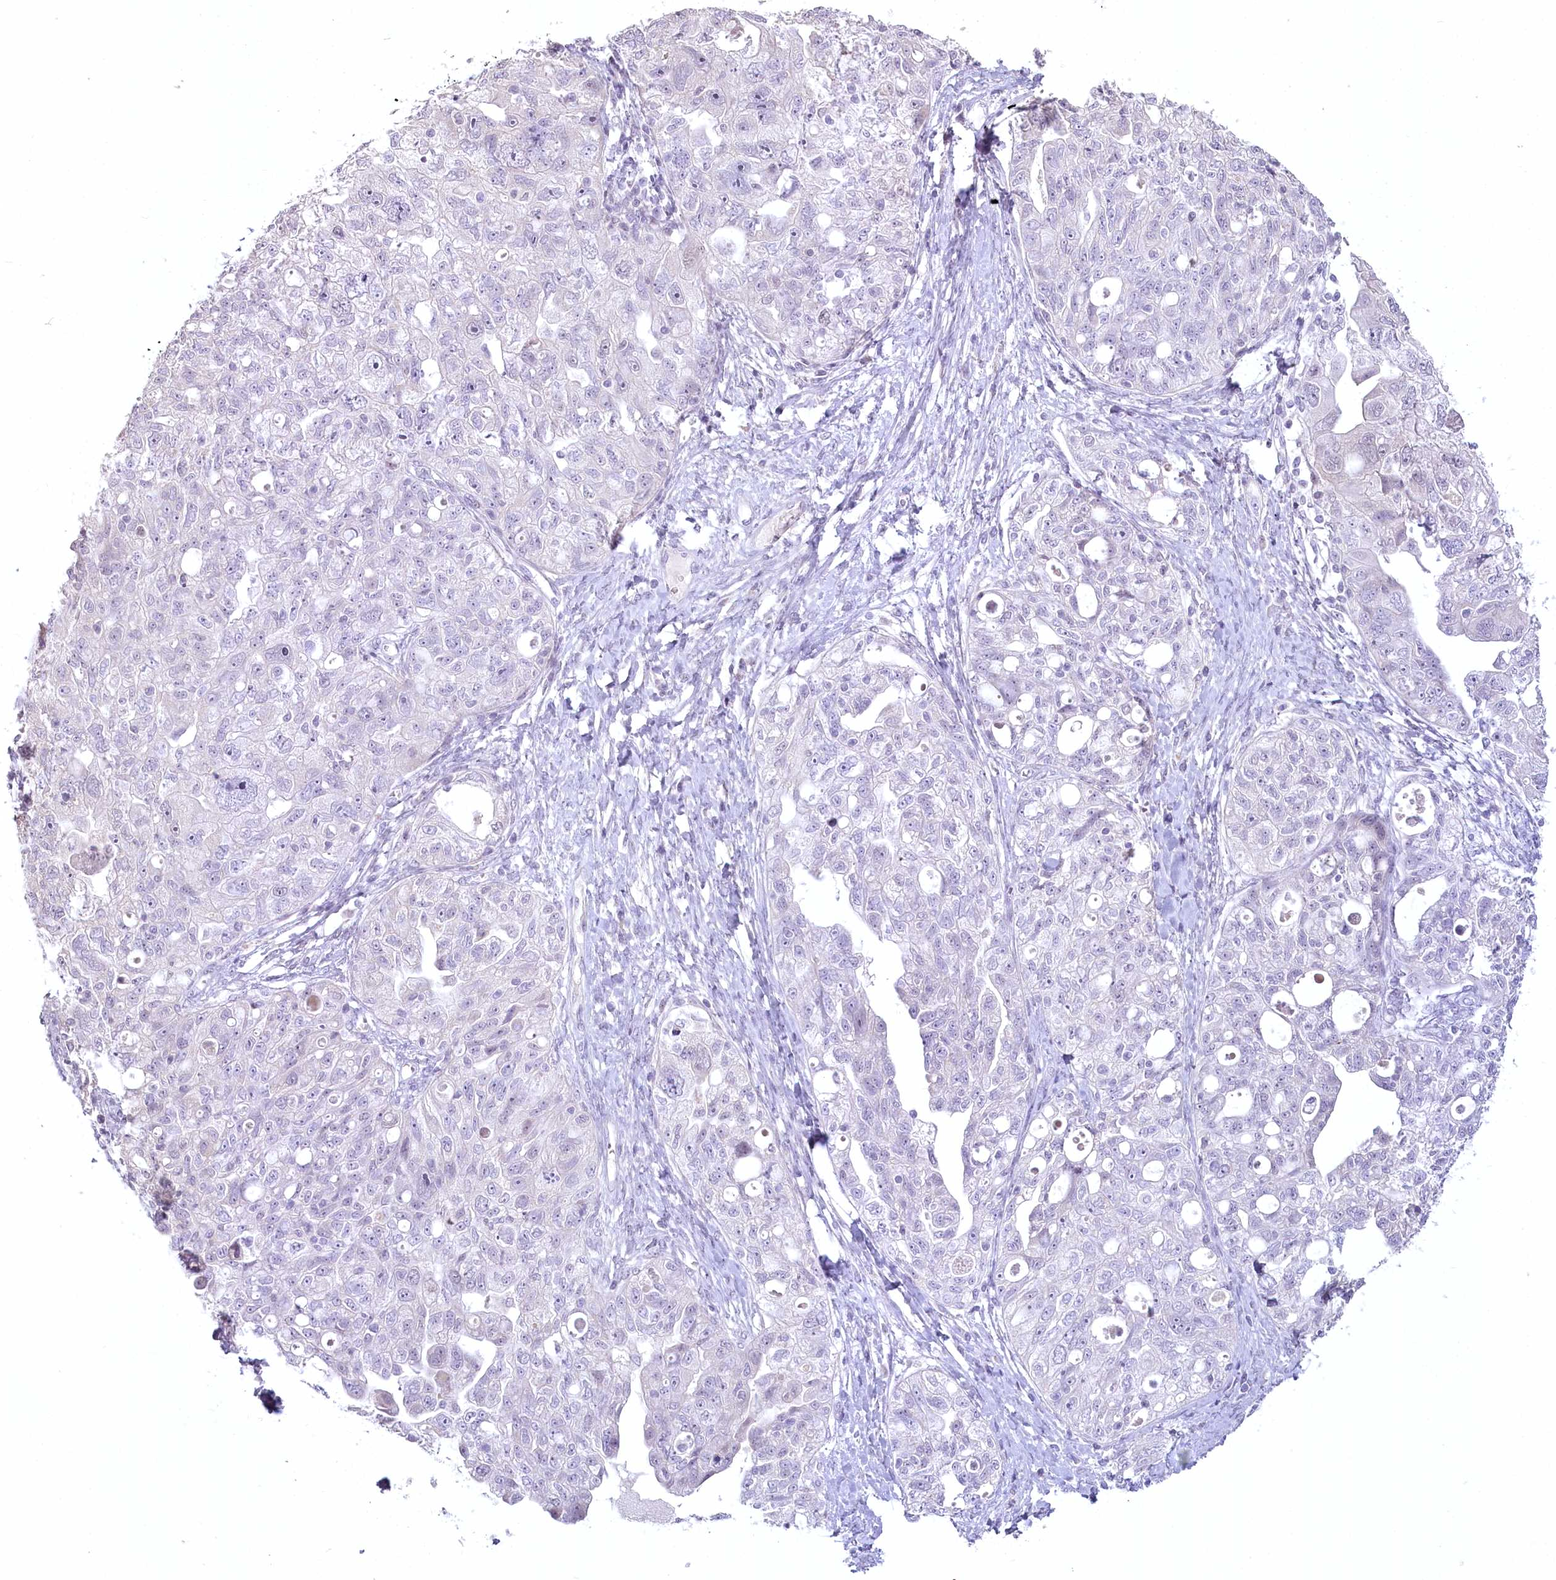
{"staining": {"intensity": "negative", "quantity": "none", "location": "none"}, "tissue": "ovarian cancer", "cell_type": "Tumor cells", "image_type": "cancer", "snomed": [{"axis": "morphology", "description": "Carcinoma, NOS"}, {"axis": "morphology", "description": "Cystadenocarcinoma, serous, NOS"}, {"axis": "topography", "description": "Ovary"}], "caption": "A micrograph of human ovarian carcinoma is negative for staining in tumor cells. The staining is performed using DAB brown chromogen with nuclei counter-stained in using hematoxylin.", "gene": "USP11", "patient": {"sex": "female", "age": 69}}